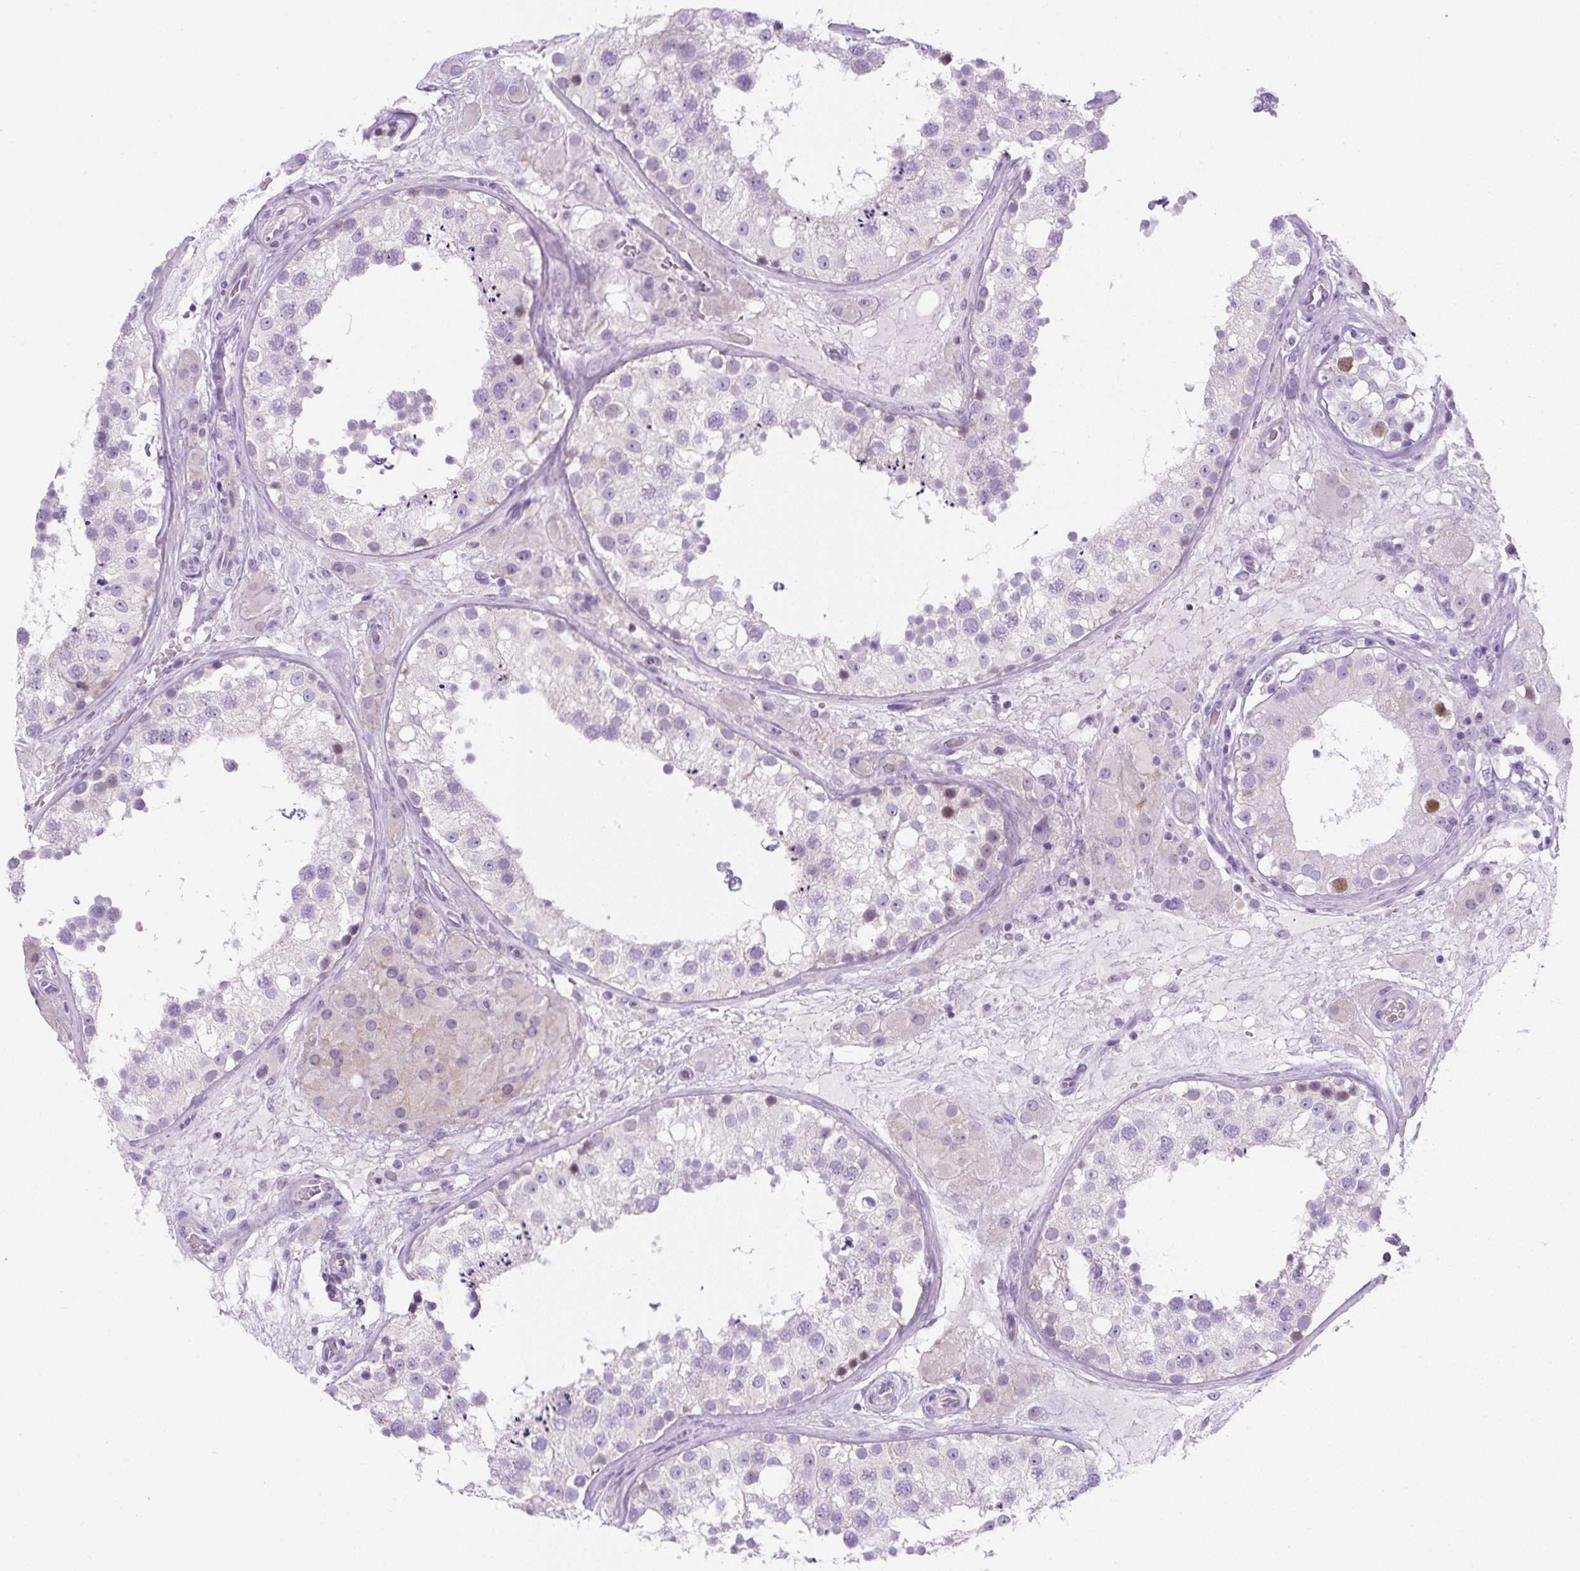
{"staining": {"intensity": "moderate", "quantity": "<25%", "location": "nuclear"}, "tissue": "testis", "cell_type": "Cells in seminiferous ducts", "image_type": "normal", "snomed": [{"axis": "morphology", "description": "Normal tissue, NOS"}, {"axis": "topography", "description": "Testis"}], "caption": "The histopathology image demonstrates immunohistochemical staining of benign testis. There is moderate nuclear expression is identified in approximately <25% of cells in seminiferous ducts.", "gene": "ADAMTS19", "patient": {"sex": "male", "age": 26}}